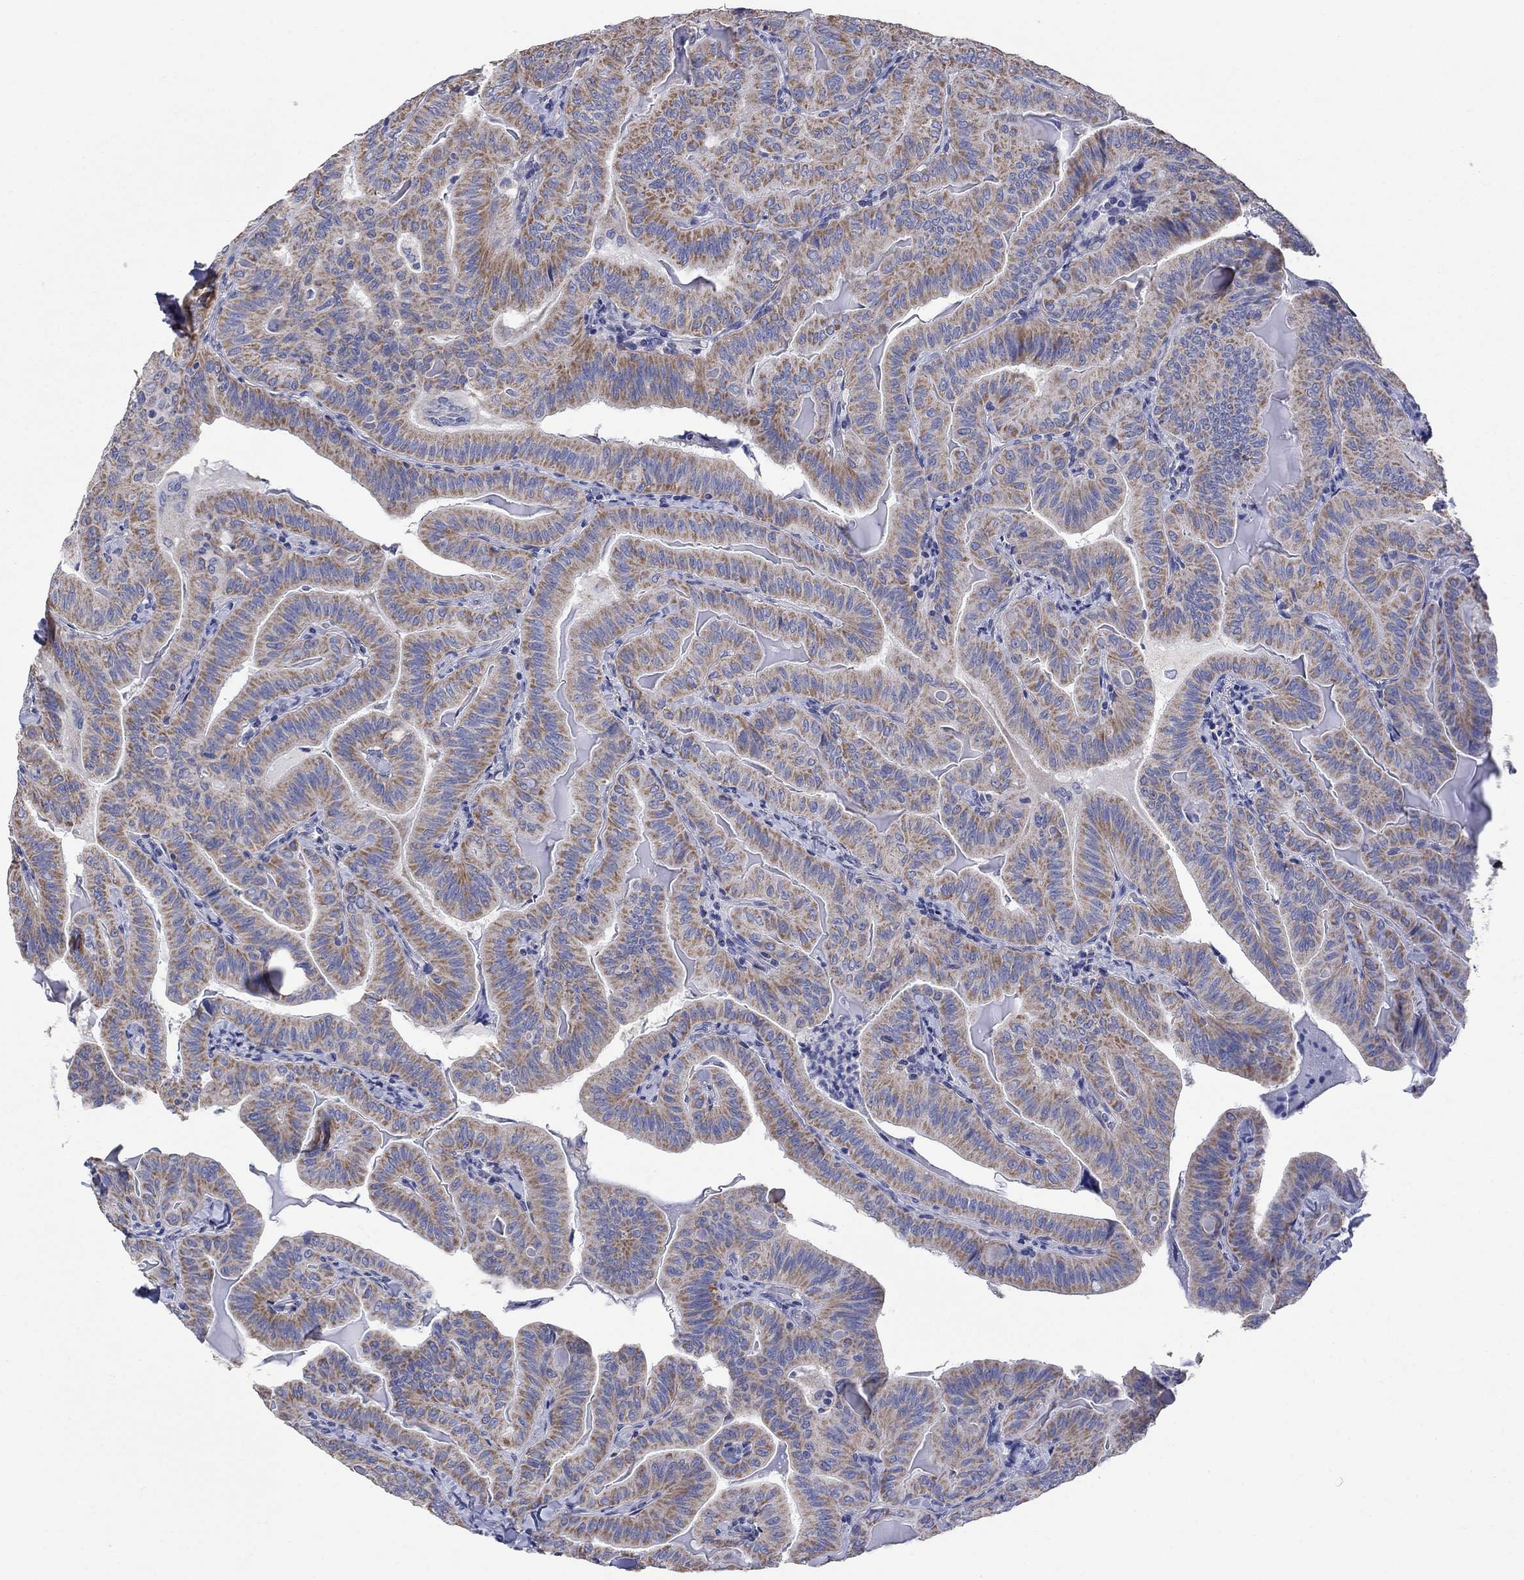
{"staining": {"intensity": "moderate", "quantity": ">75%", "location": "cytoplasmic/membranous"}, "tissue": "thyroid cancer", "cell_type": "Tumor cells", "image_type": "cancer", "snomed": [{"axis": "morphology", "description": "Papillary adenocarcinoma, NOS"}, {"axis": "topography", "description": "Thyroid gland"}], "caption": "An image showing moderate cytoplasmic/membranous staining in approximately >75% of tumor cells in papillary adenocarcinoma (thyroid), as visualized by brown immunohistochemical staining.", "gene": "CLVS1", "patient": {"sex": "female", "age": 68}}